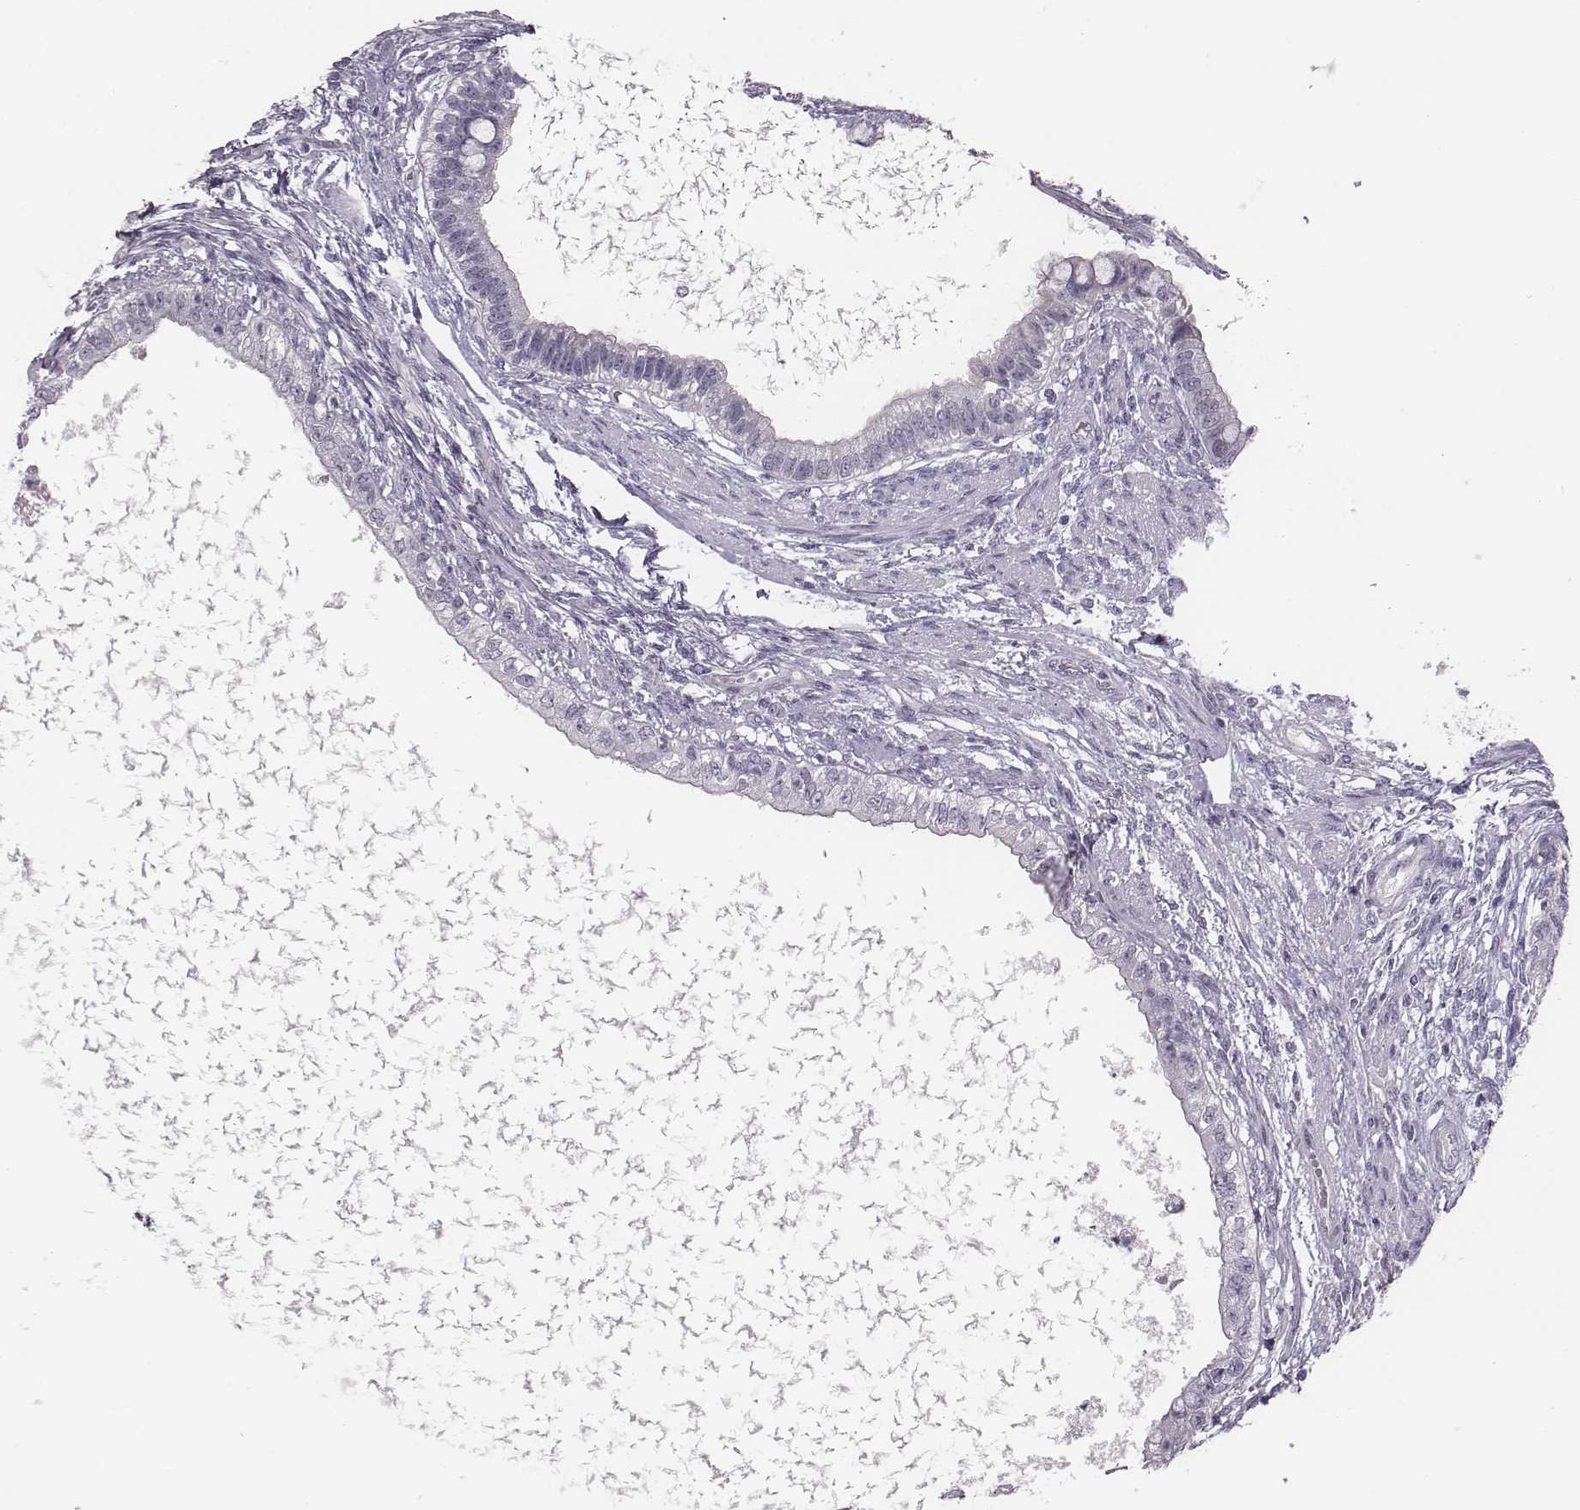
{"staining": {"intensity": "negative", "quantity": "none", "location": "none"}, "tissue": "testis cancer", "cell_type": "Tumor cells", "image_type": "cancer", "snomed": [{"axis": "morphology", "description": "Carcinoma, Embryonal, NOS"}, {"axis": "topography", "description": "Testis"}], "caption": "Immunohistochemical staining of testis cancer (embryonal carcinoma) reveals no significant positivity in tumor cells.", "gene": "CACNG4", "patient": {"sex": "male", "age": 26}}